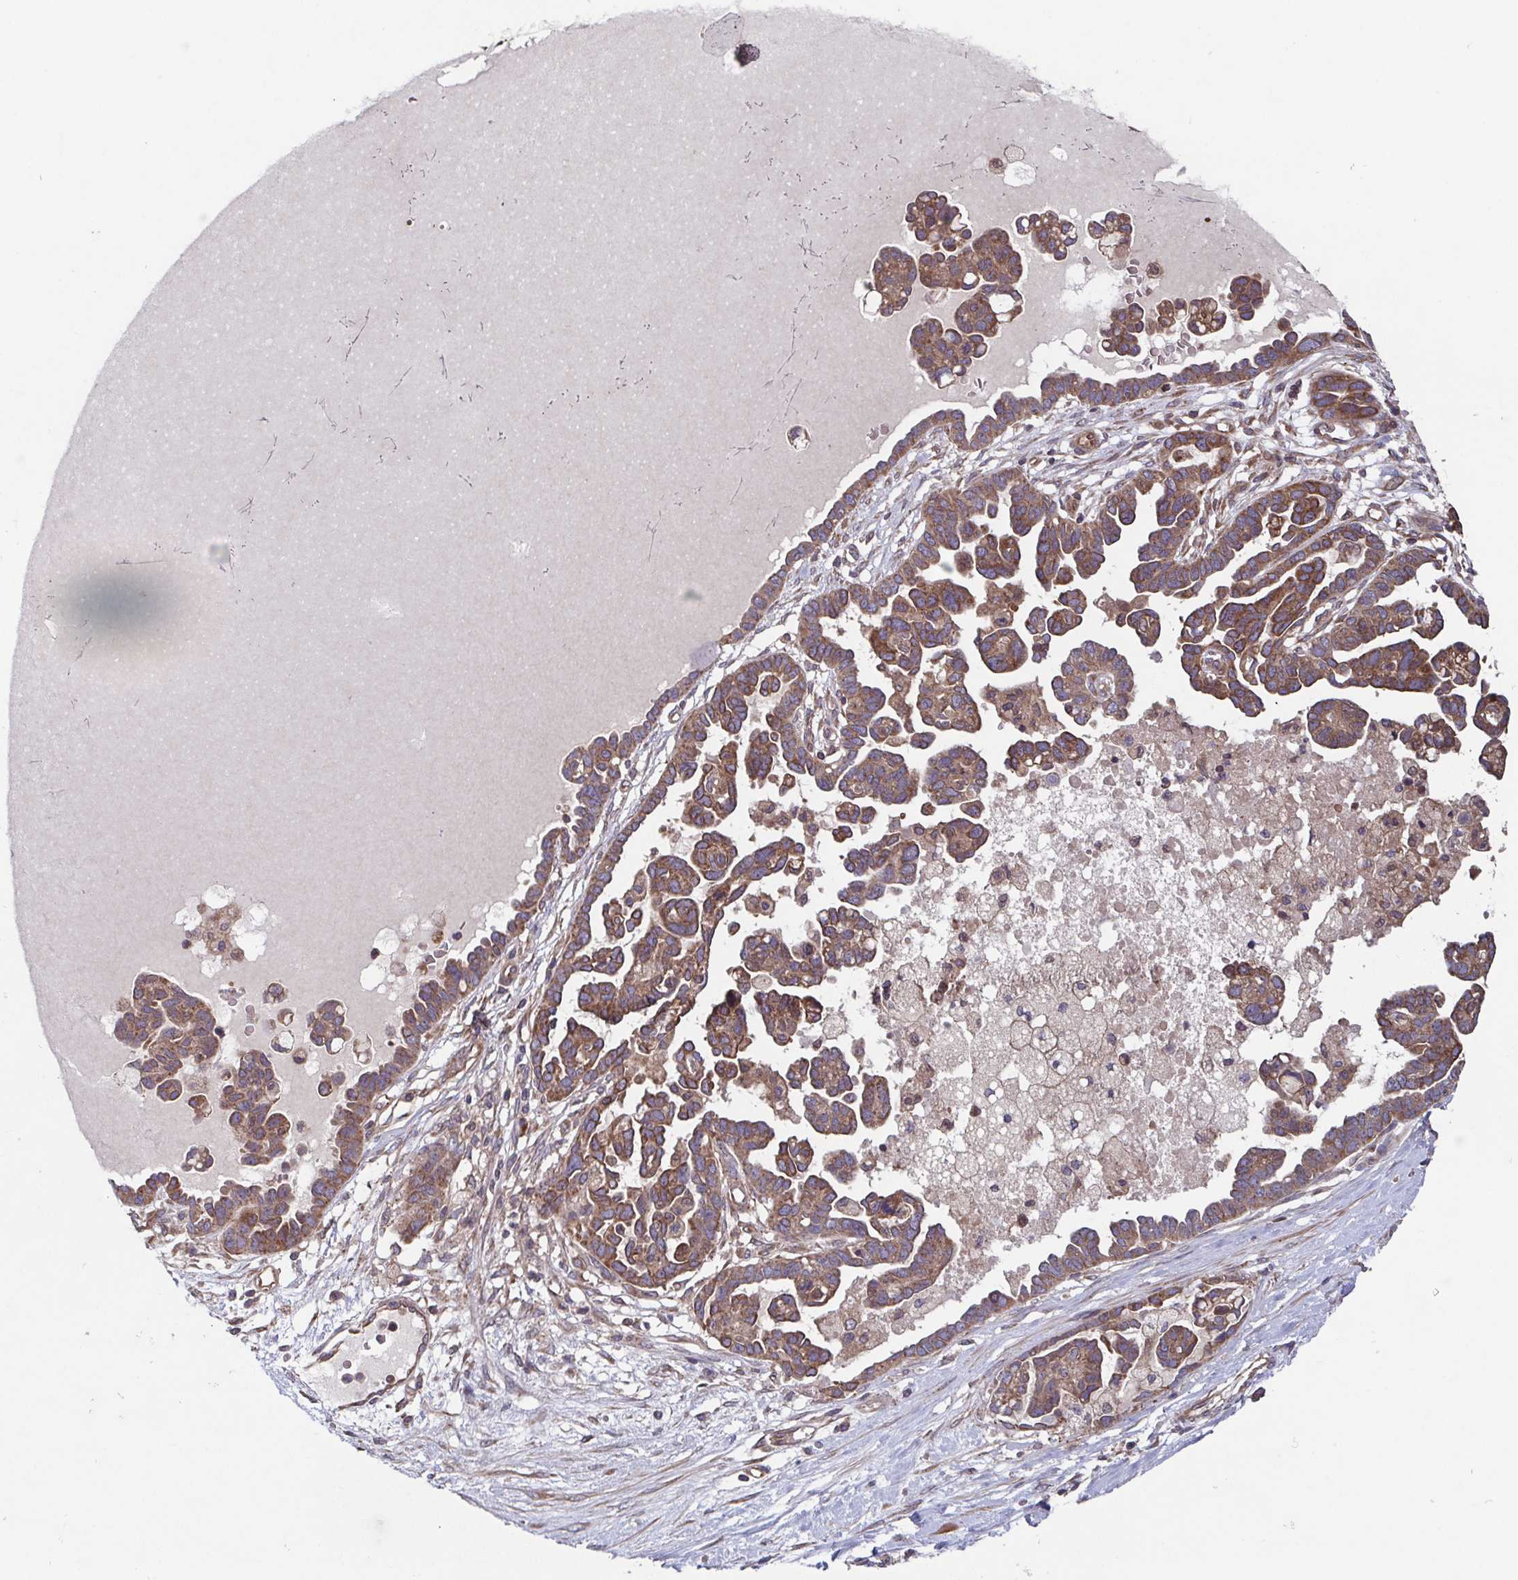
{"staining": {"intensity": "moderate", "quantity": ">75%", "location": "cytoplasmic/membranous"}, "tissue": "ovarian cancer", "cell_type": "Tumor cells", "image_type": "cancer", "snomed": [{"axis": "morphology", "description": "Cystadenocarcinoma, serous, NOS"}, {"axis": "topography", "description": "Ovary"}], "caption": "Protein expression analysis of human serous cystadenocarcinoma (ovarian) reveals moderate cytoplasmic/membranous staining in about >75% of tumor cells.", "gene": "COPB1", "patient": {"sex": "female", "age": 54}}